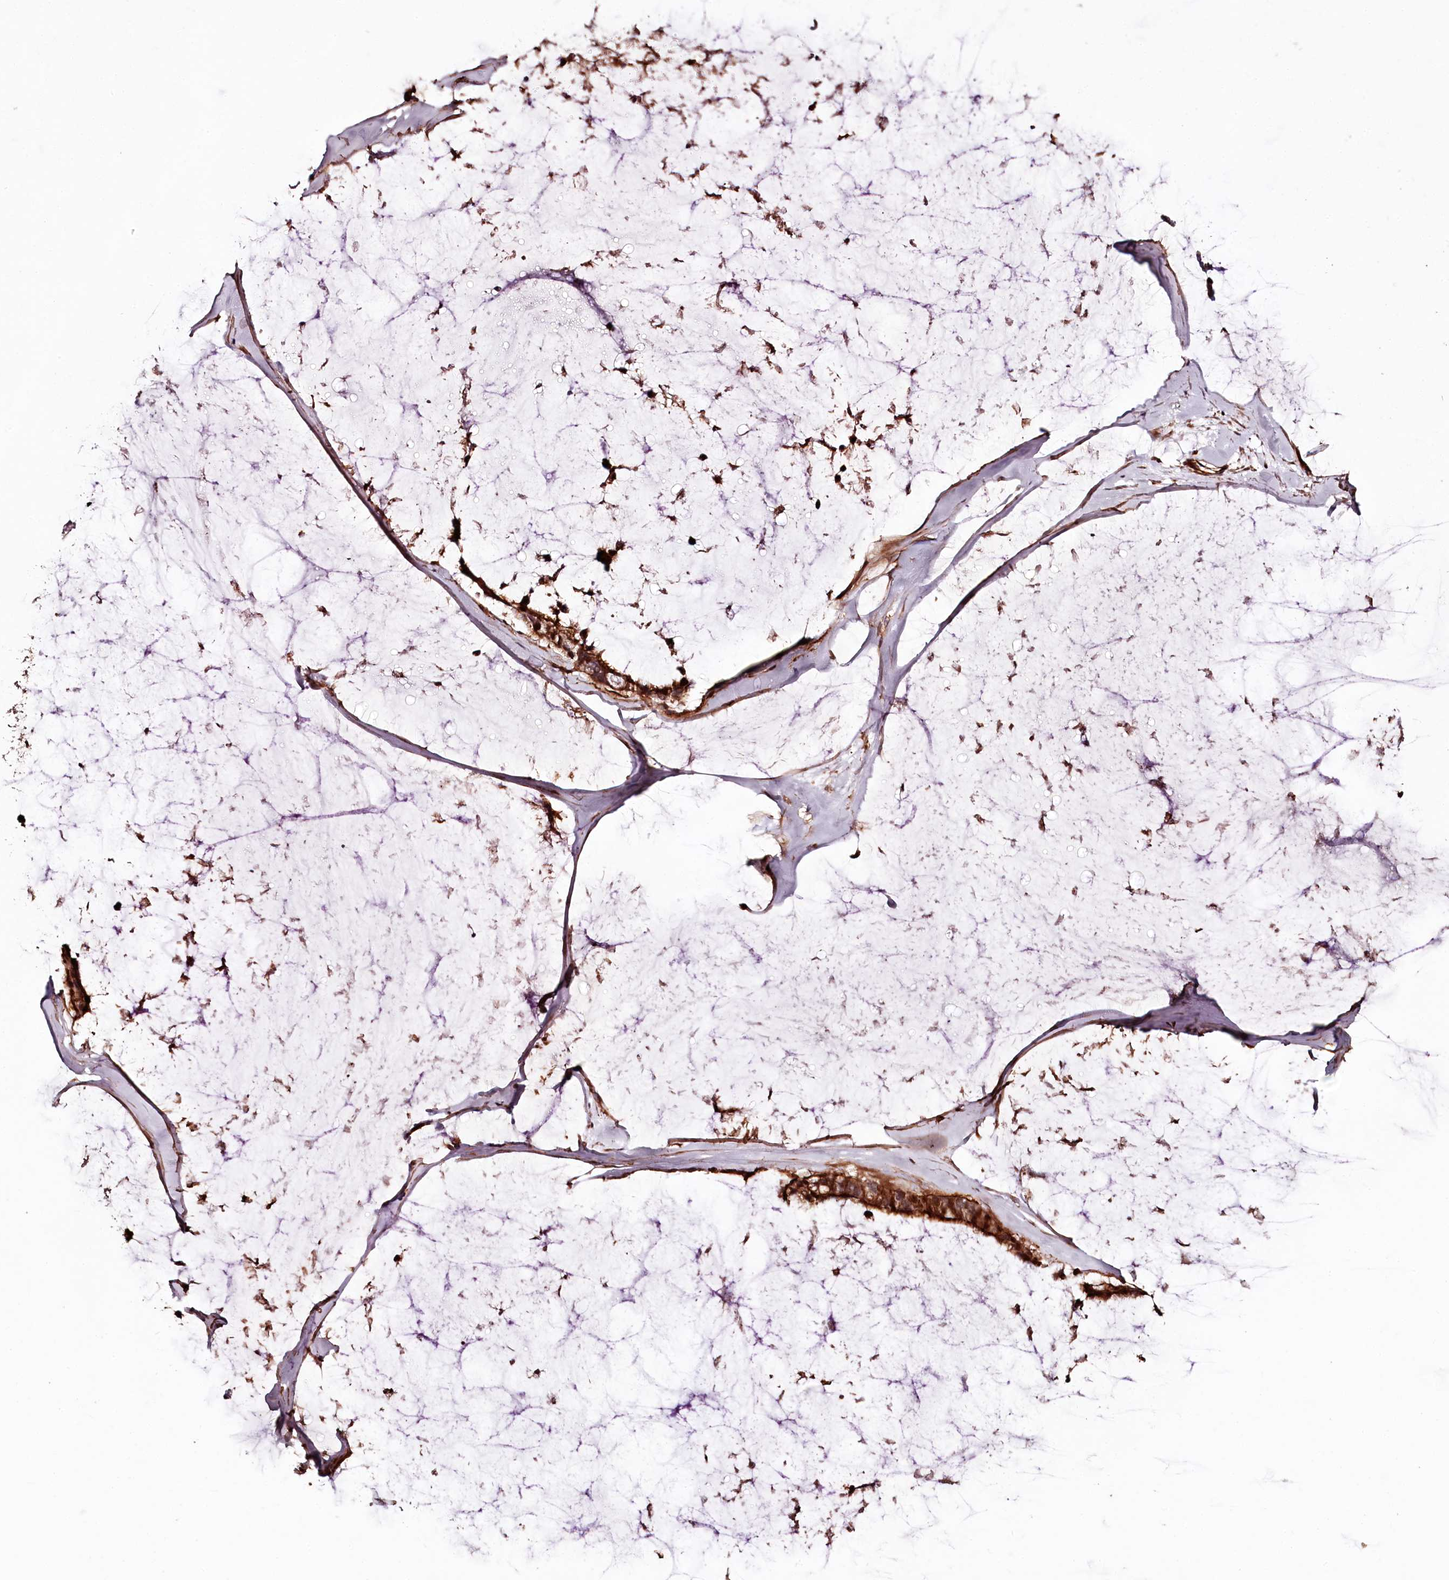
{"staining": {"intensity": "strong", "quantity": ">75%", "location": "cytoplasmic/membranous"}, "tissue": "ovarian cancer", "cell_type": "Tumor cells", "image_type": "cancer", "snomed": [{"axis": "morphology", "description": "Cystadenocarcinoma, mucinous, NOS"}, {"axis": "topography", "description": "Ovary"}], "caption": "Immunohistochemical staining of ovarian cancer (mucinous cystadenocarcinoma) exhibits strong cytoplasmic/membranous protein staining in about >75% of tumor cells.", "gene": "KIF14", "patient": {"sex": "female", "age": 39}}